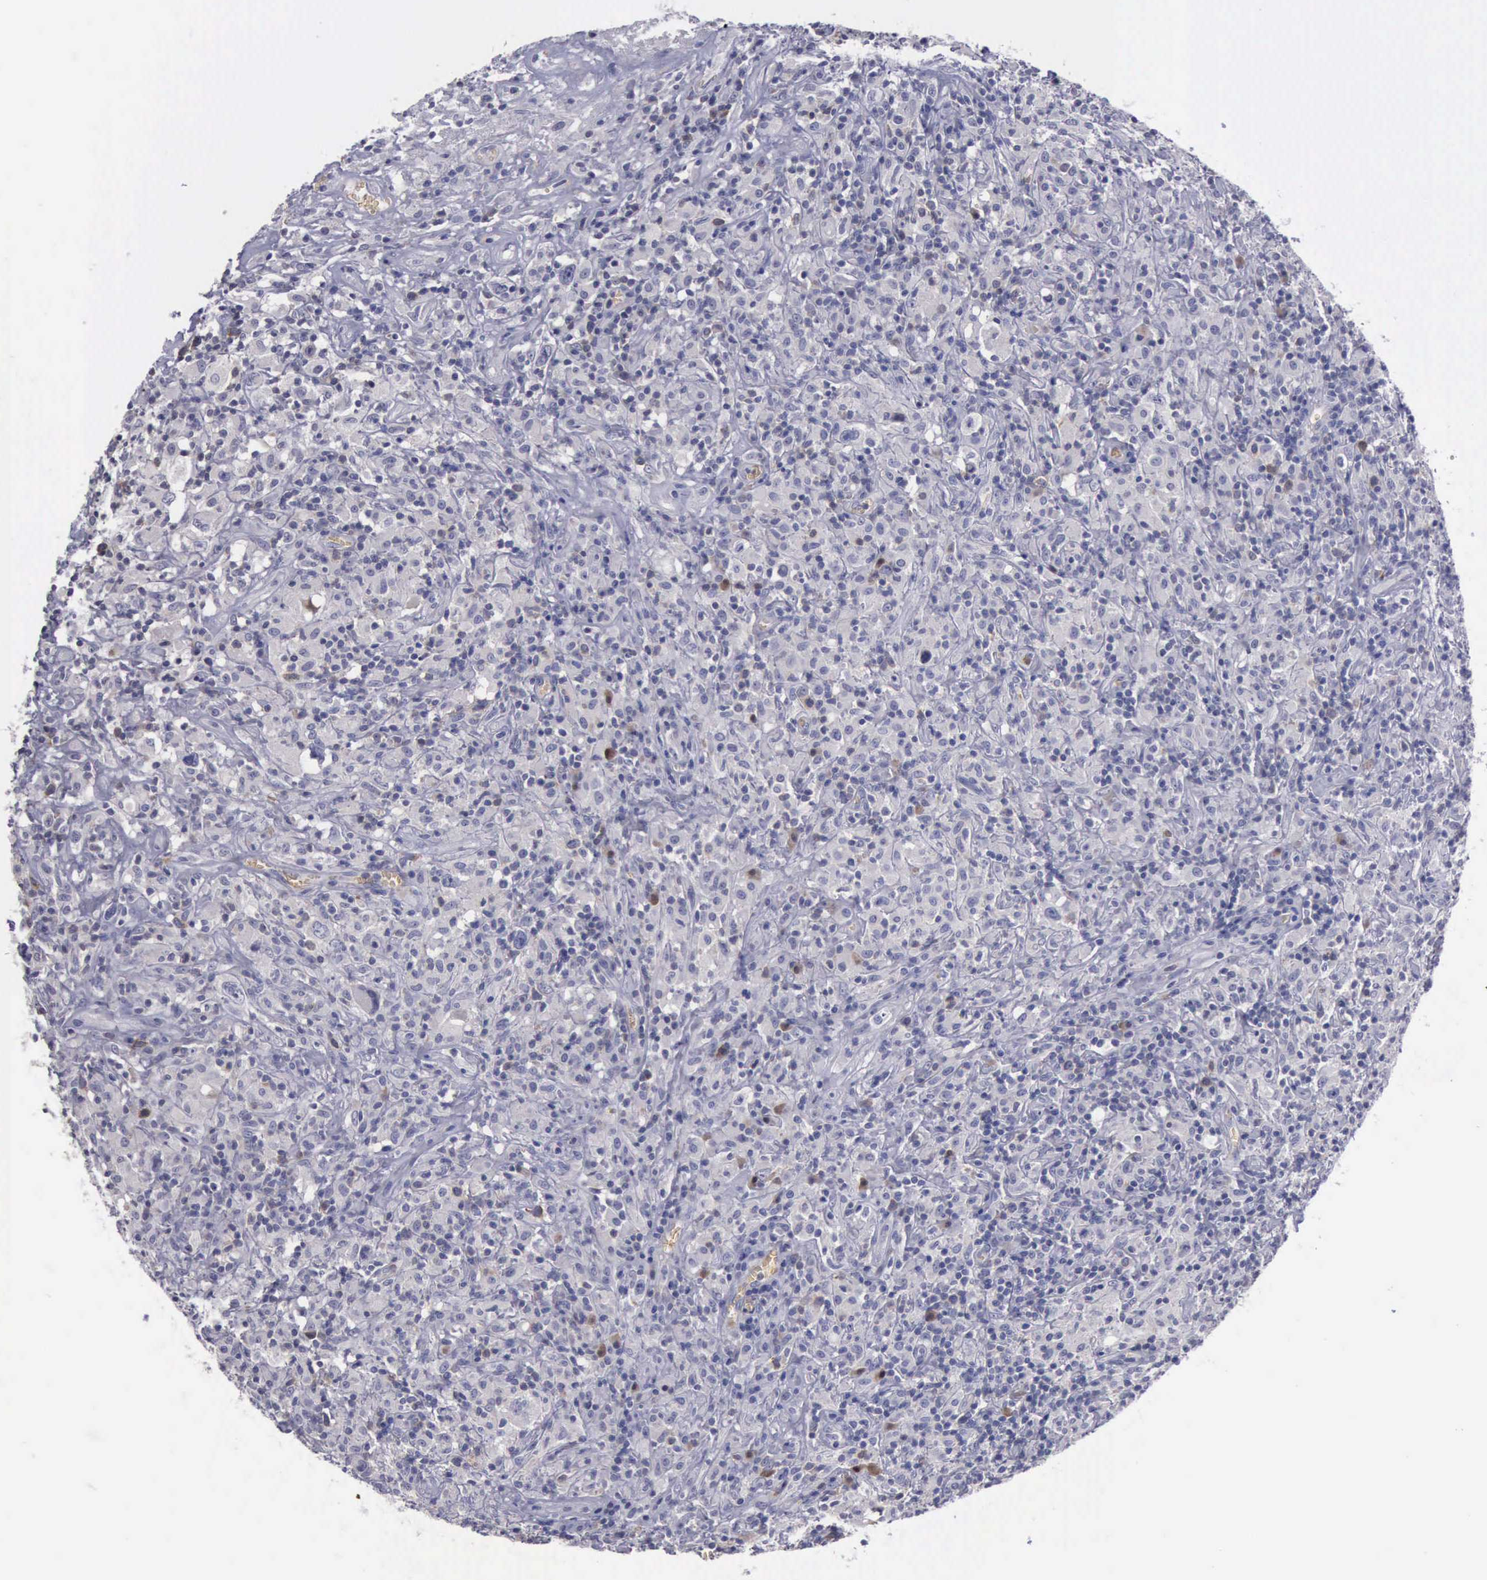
{"staining": {"intensity": "moderate", "quantity": "<25%", "location": "cytoplasmic/membranous"}, "tissue": "lymphoma", "cell_type": "Tumor cells", "image_type": "cancer", "snomed": [{"axis": "morphology", "description": "Hodgkin's disease, NOS"}, {"axis": "topography", "description": "Lymph node"}], "caption": "DAB immunohistochemical staining of Hodgkin's disease shows moderate cytoplasmic/membranous protein positivity in about <25% of tumor cells. (DAB = brown stain, brightfield microscopy at high magnification).", "gene": "CEP128", "patient": {"sex": "male", "age": 46}}